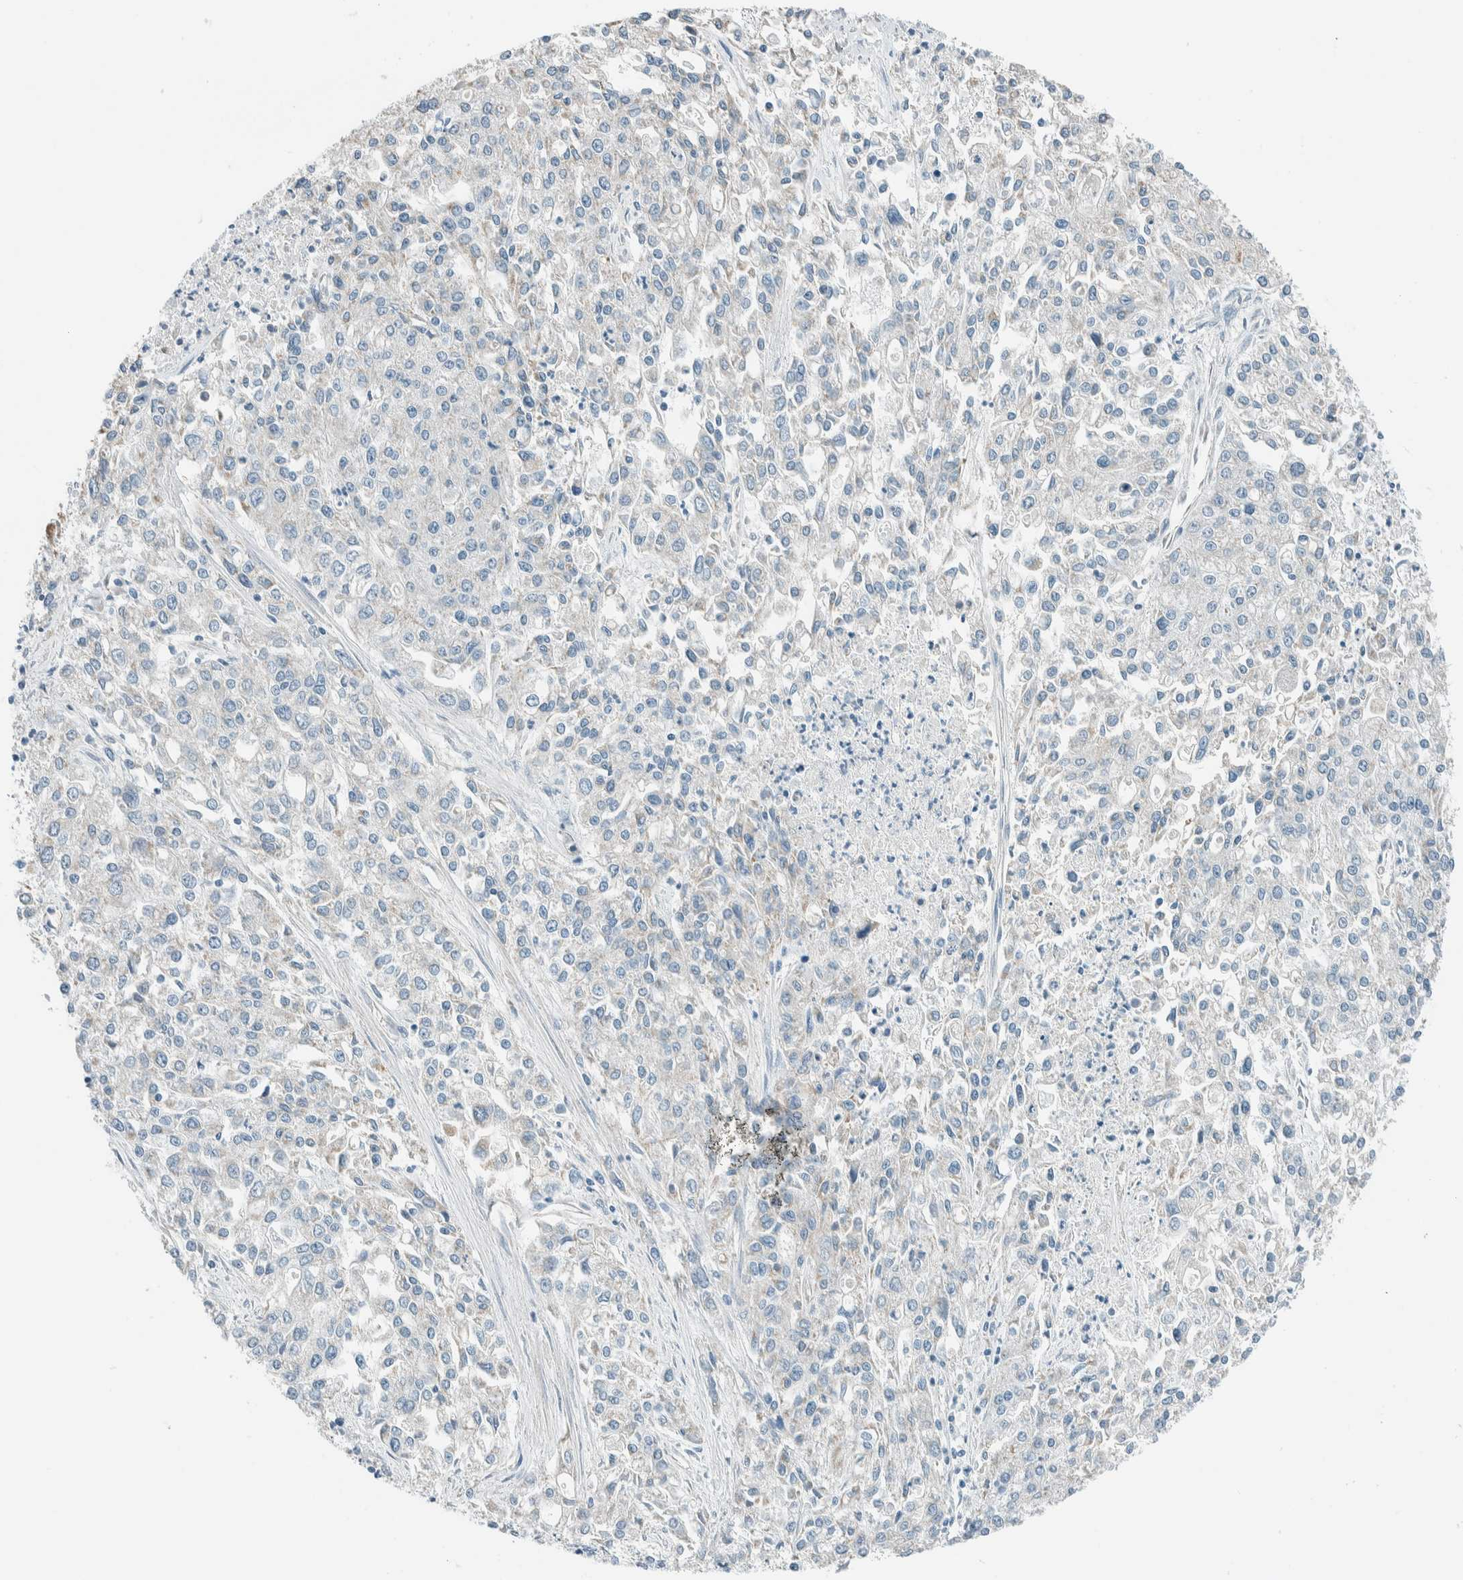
{"staining": {"intensity": "negative", "quantity": "none", "location": "none"}, "tissue": "endometrial cancer", "cell_type": "Tumor cells", "image_type": "cancer", "snomed": [{"axis": "morphology", "description": "Adenocarcinoma, NOS"}, {"axis": "topography", "description": "Endometrium"}], "caption": "This is an immunohistochemistry micrograph of endometrial adenocarcinoma. There is no expression in tumor cells.", "gene": "SLFN12", "patient": {"sex": "female", "age": 49}}